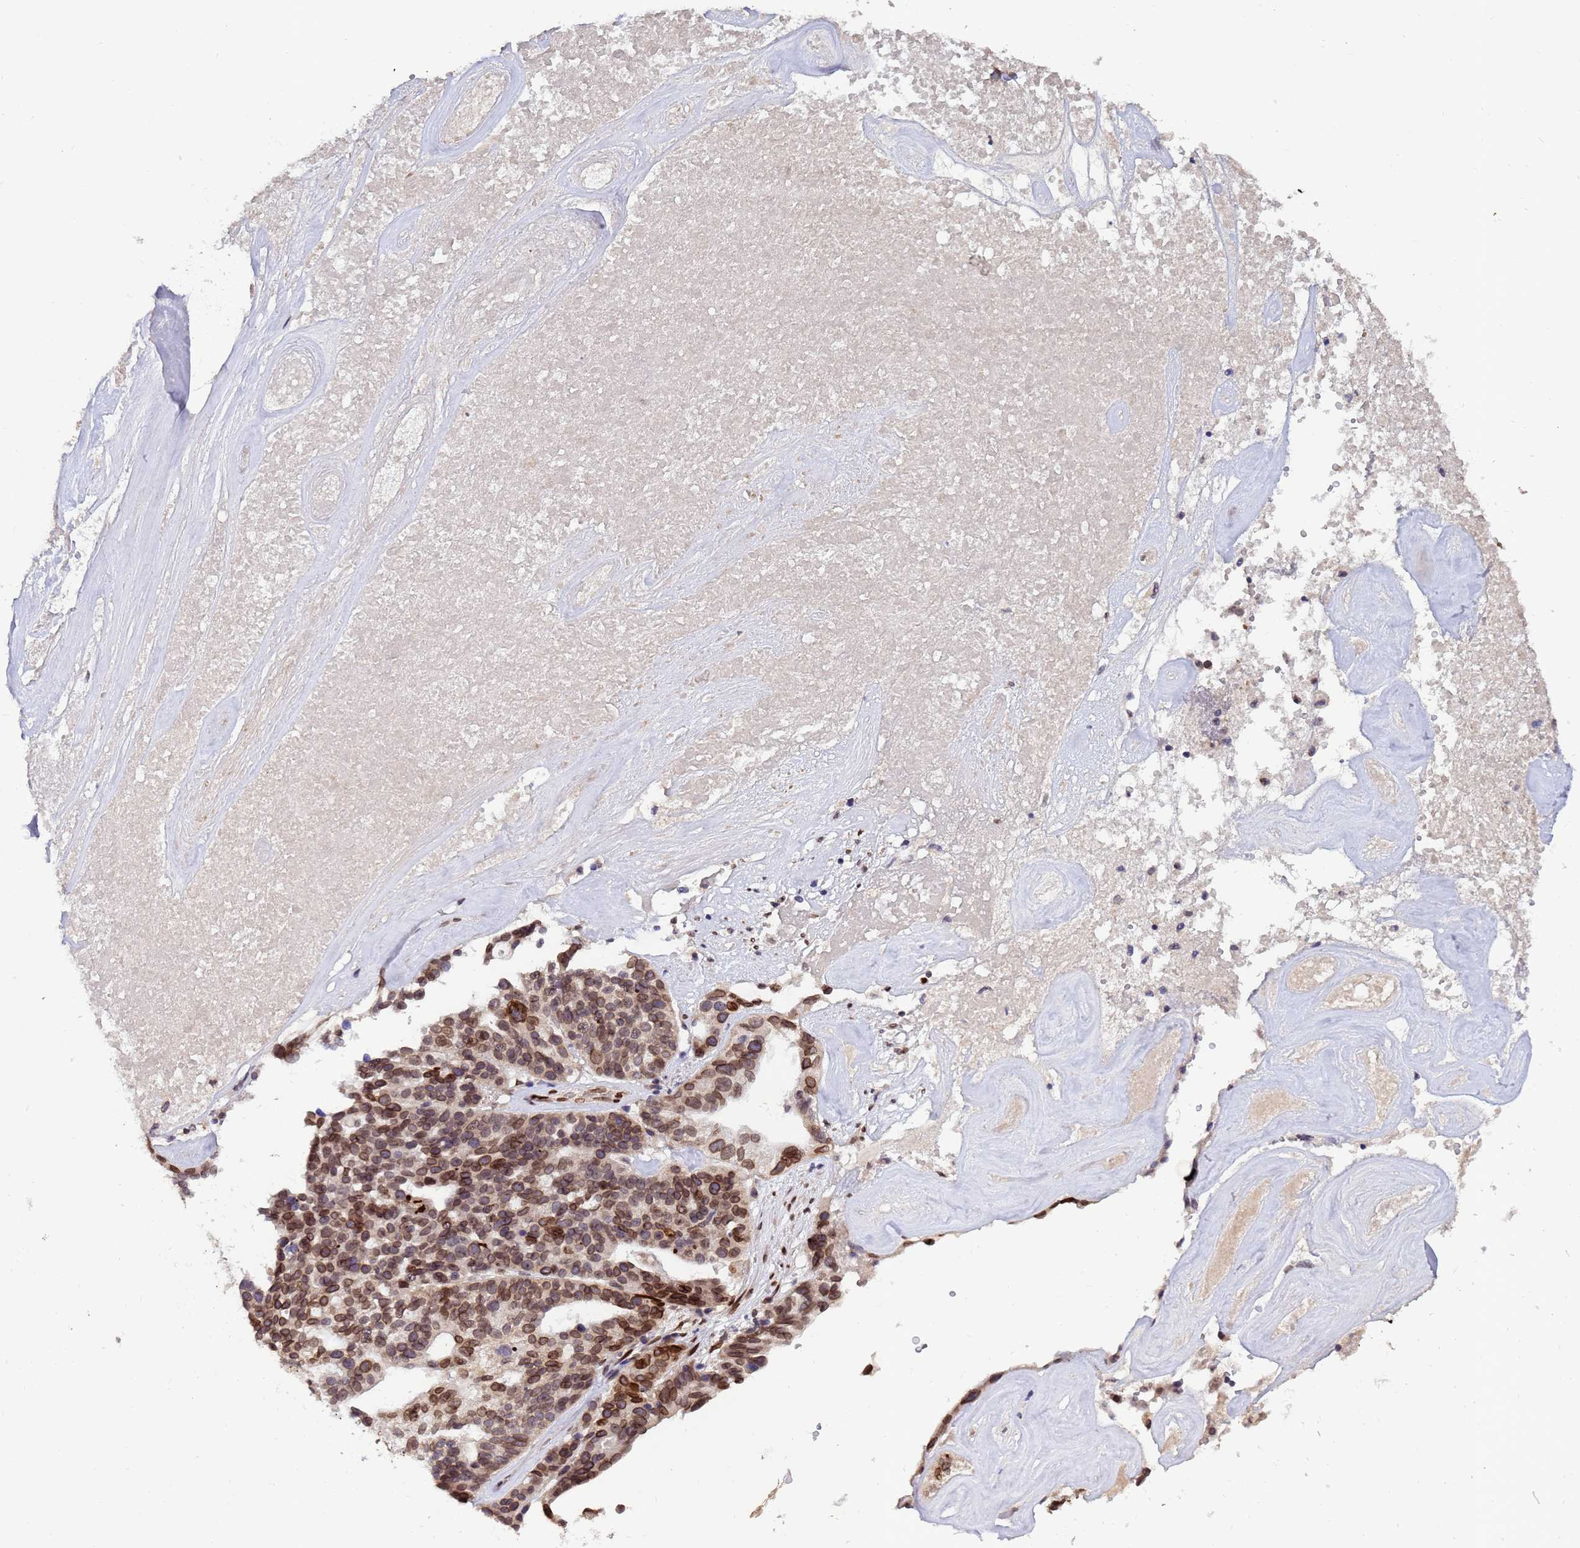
{"staining": {"intensity": "moderate", "quantity": ">75%", "location": "cytoplasmic/membranous,nuclear"}, "tissue": "ovarian cancer", "cell_type": "Tumor cells", "image_type": "cancer", "snomed": [{"axis": "morphology", "description": "Cystadenocarcinoma, serous, NOS"}, {"axis": "topography", "description": "Ovary"}], "caption": "Ovarian cancer stained with a protein marker shows moderate staining in tumor cells.", "gene": "GPR135", "patient": {"sex": "female", "age": 59}}